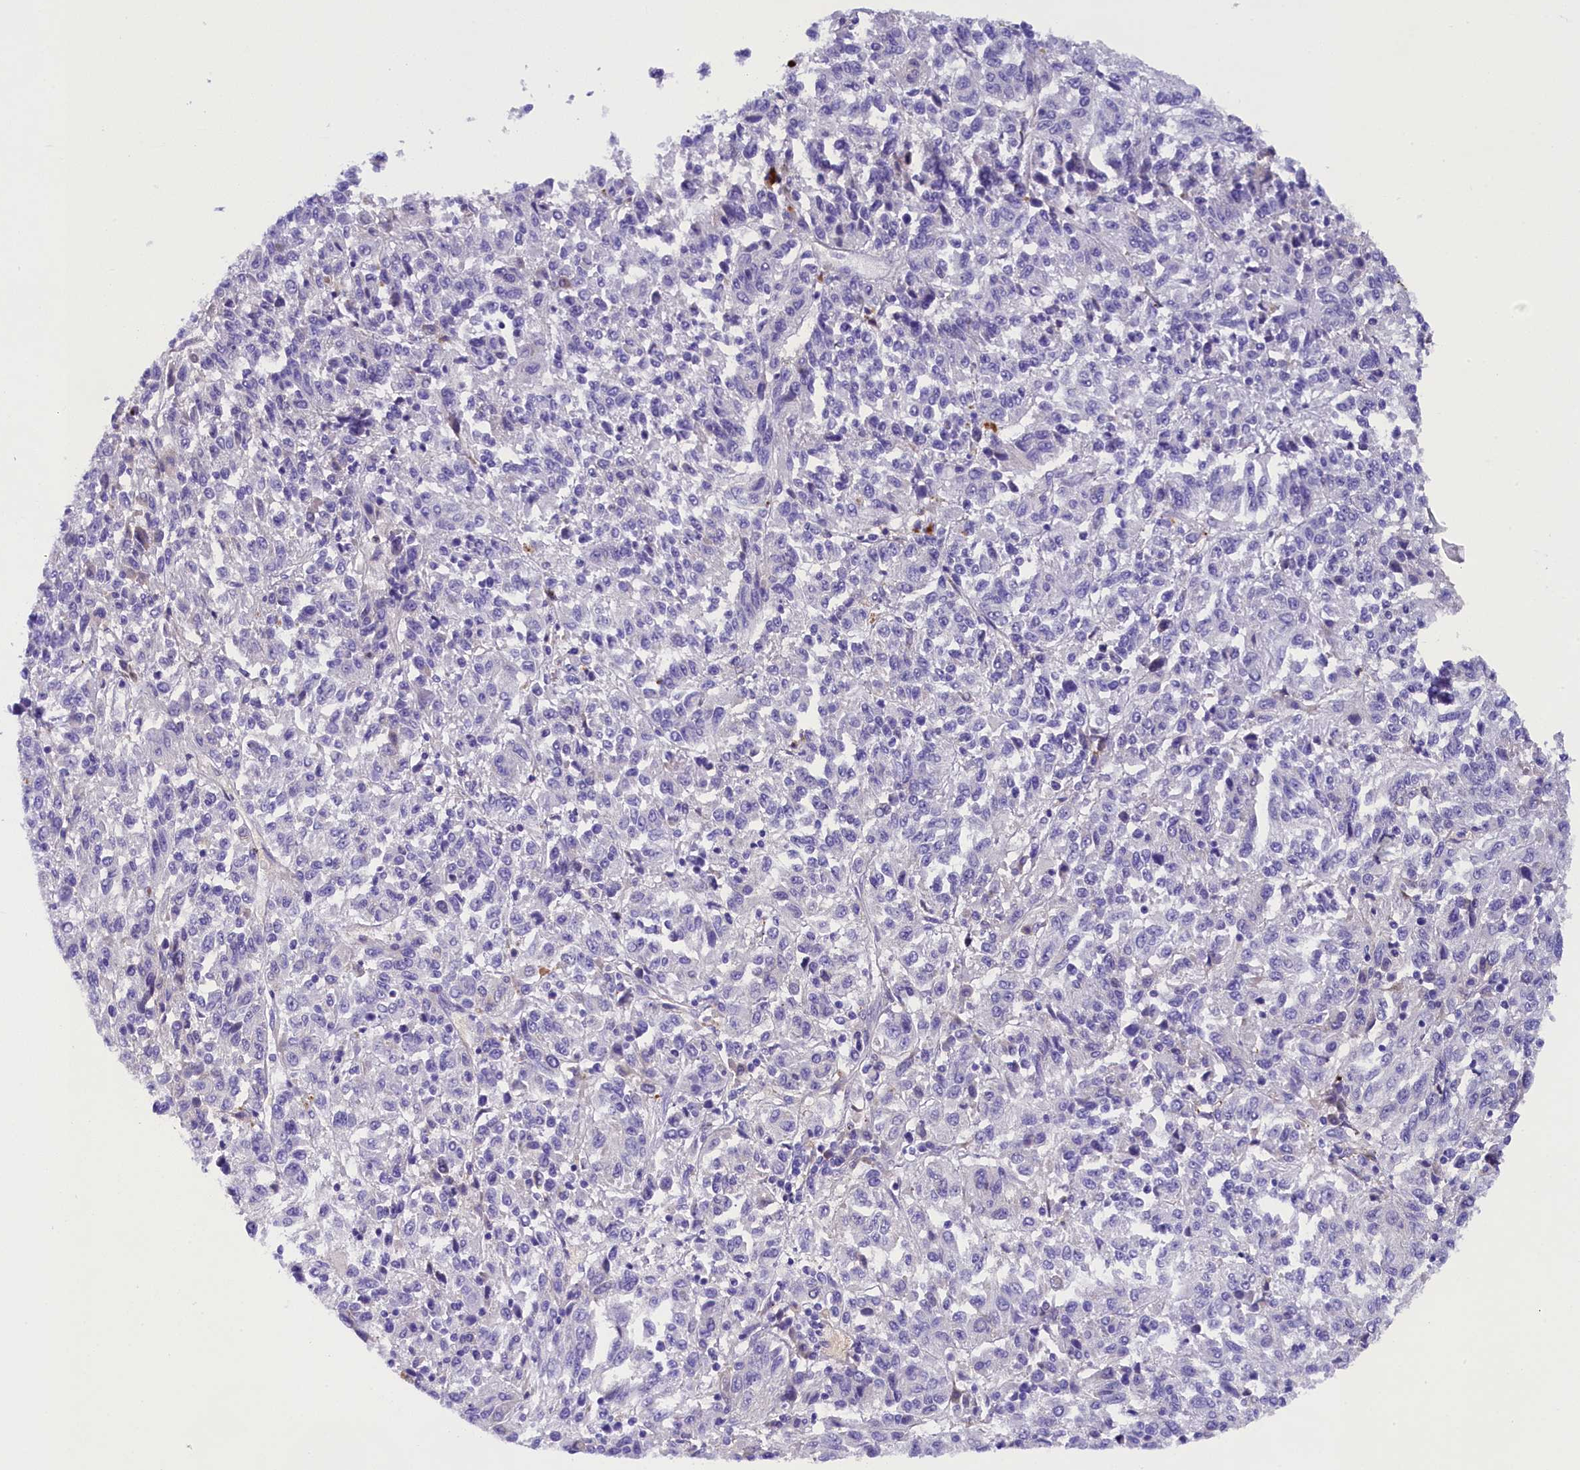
{"staining": {"intensity": "negative", "quantity": "none", "location": "none"}, "tissue": "melanoma", "cell_type": "Tumor cells", "image_type": "cancer", "snomed": [{"axis": "morphology", "description": "Malignant melanoma, Metastatic site"}, {"axis": "topography", "description": "Lung"}], "caption": "Melanoma was stained to show a protein in brown. There is no significant staining in tumor cells. (DAB (3,3'-diaminobenzidine) IHC visualized using brightfield microscopy, high magnification).", "gene": "SOD3", "patient": {"sex": "male", "age": 64}}